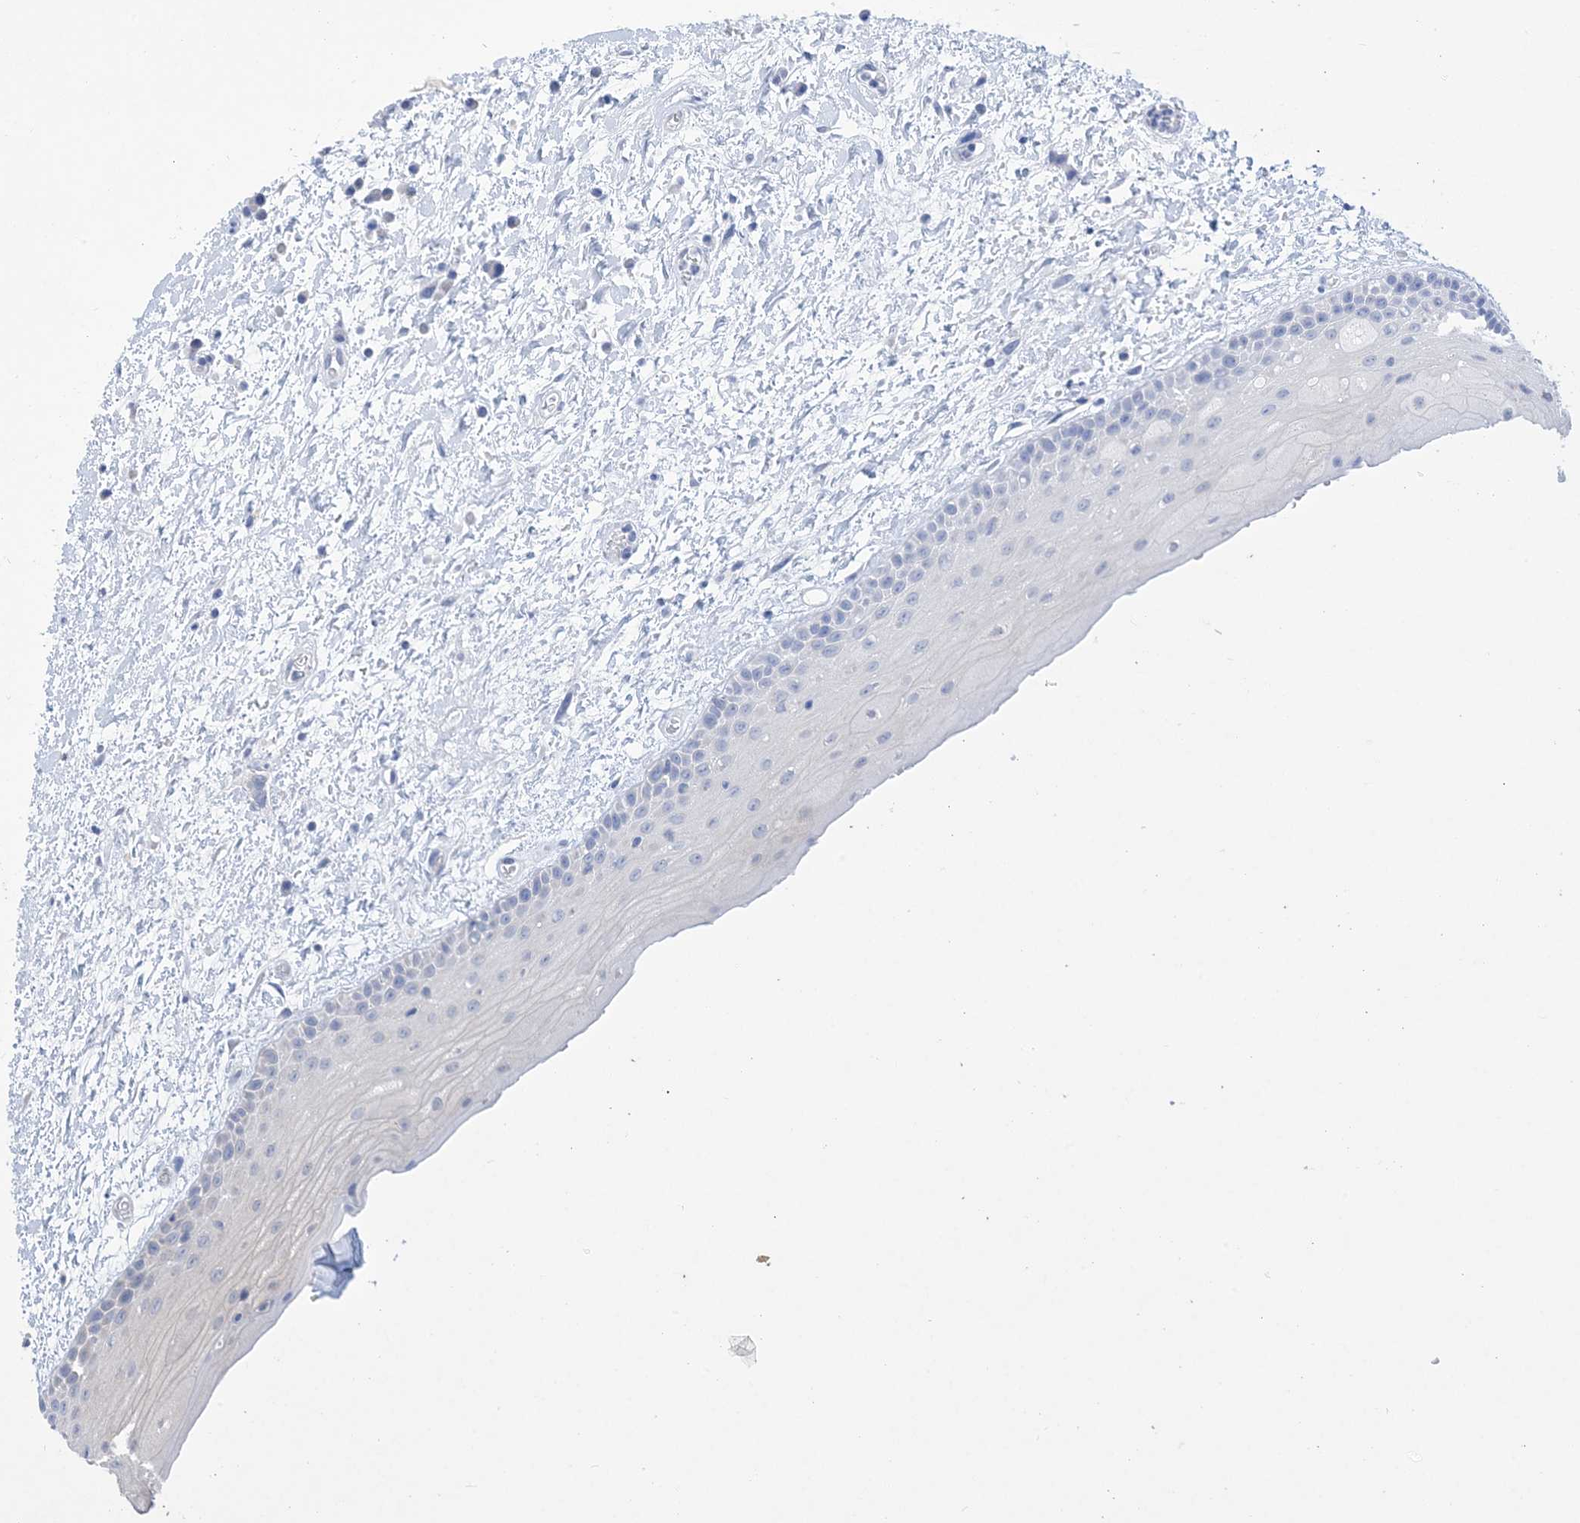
{"staining": {"intensity": "negative", "quantity": "none", "location": "none"}, "tissue": "oral mucosa", "cell_type": "Squamous epithelial cells", "image_type": "normal", "snomed": [{"axis": "morphology", "description": "Normal tissue, NOS"}, {"axis": "topography", "description": "Oral tissue"}], "caption": "Oral mucosa stained for a protein using immunohistochemistry (IHC) exhibits no expression squamous epithelial cells.", "gene": "CLEC16A", "patient": {"sex": "female", "age": 76}}